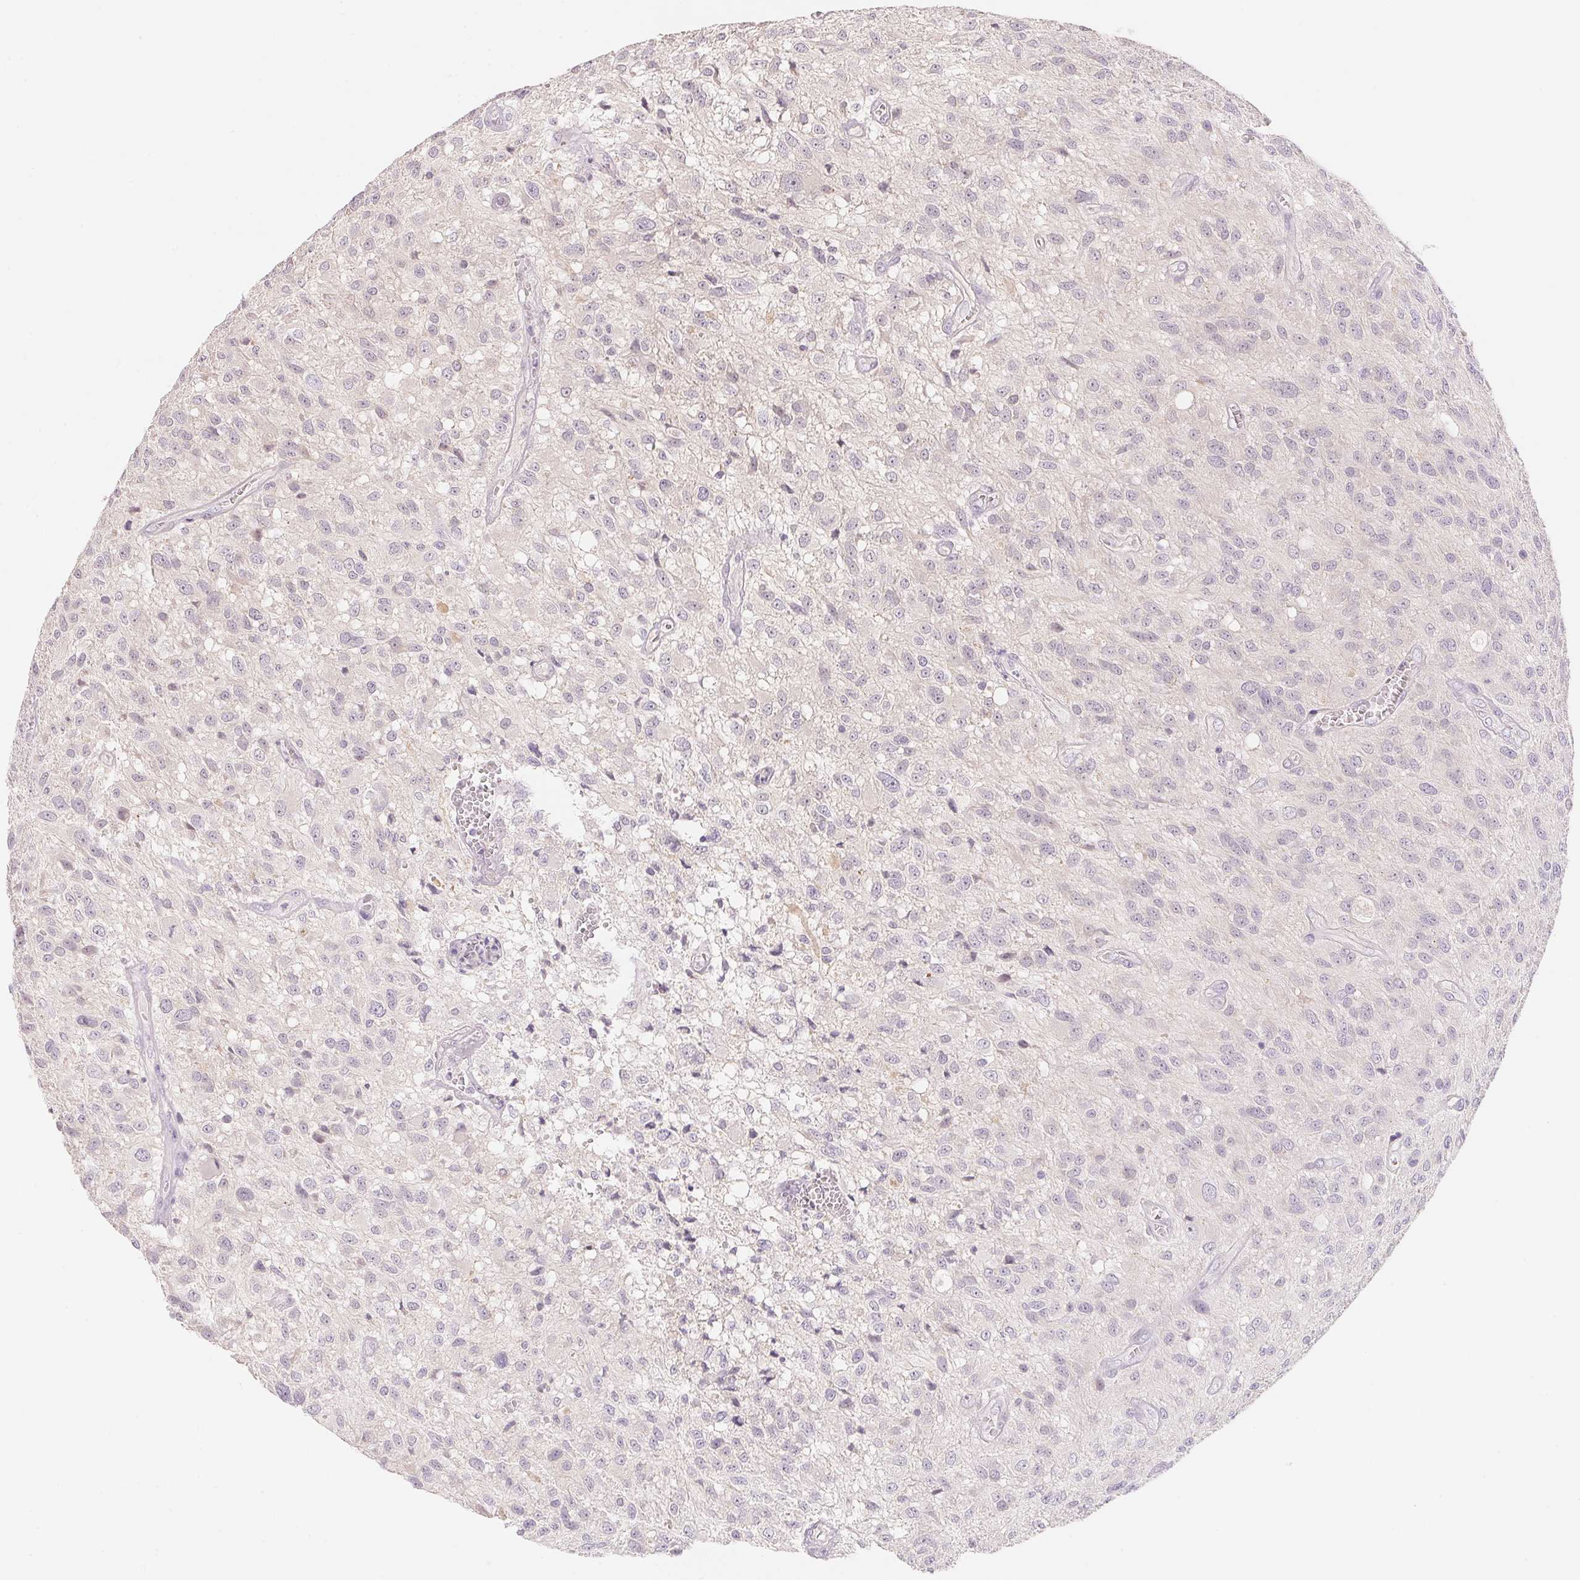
{"staining": {"intensity": "negative", "quantity": "none", "location": "none"}, "tissue": "glioma", "cell_type": "Tumor cells", "image_type": "cancer", "snomed": [{"axis": "morphology", "description": "Glioma, malignant, Low grade"}, {"axis": "topography", "description": "Brain"}], "caption": "Immunohistochemical staining of human glioma displays no significant expression in tumor cells.", "gene": "MCOLN3", "patient": {"sex": "male", "age": 66}}